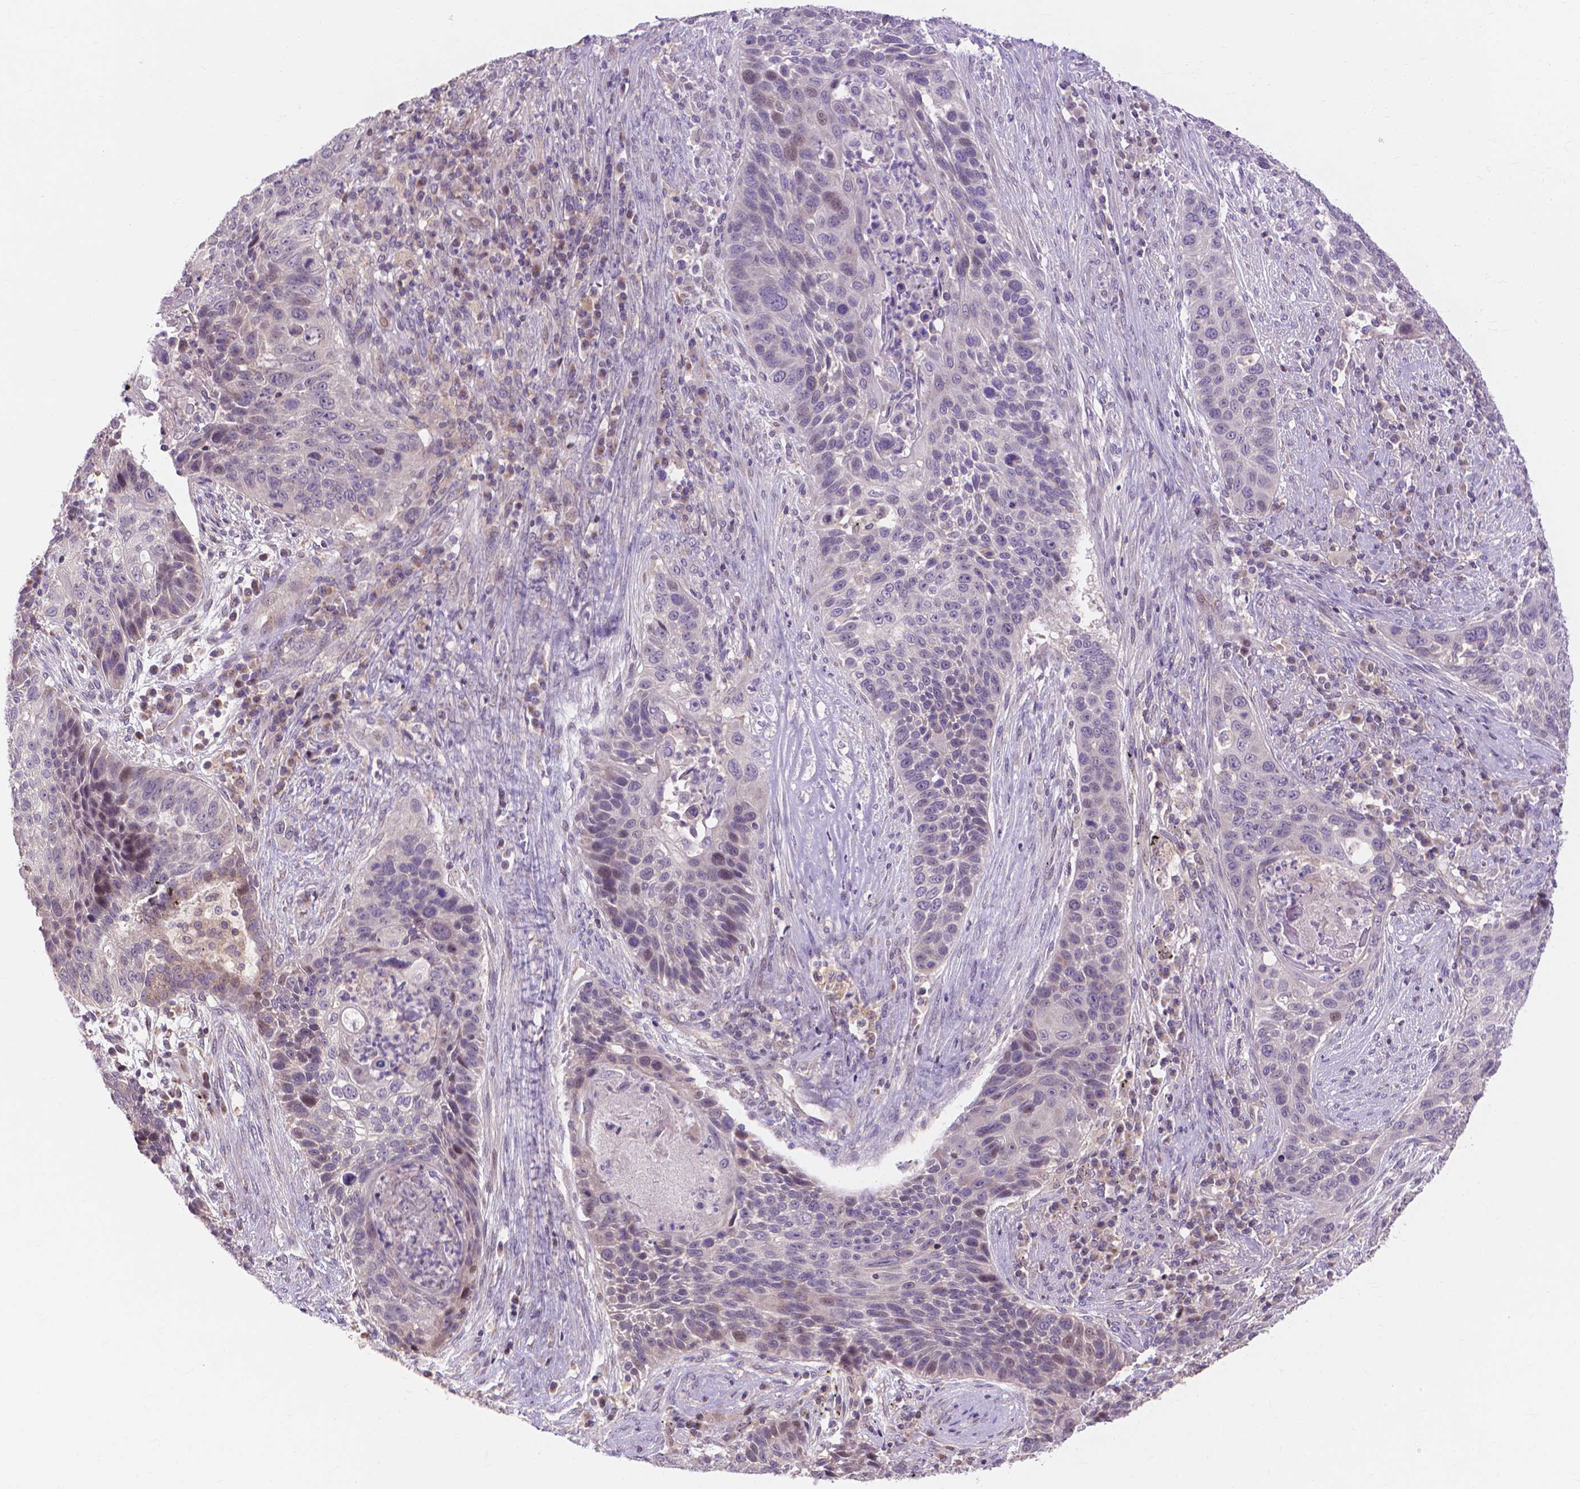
{"staining": {"intensity": "negative", "quantity": "none", "location": "none"}, "tissue": "lung cancer", "cell_type": "Tumor cells", "image_type": "cancer", "snomed": [{"axis": "morphology", "description": "Squamous cell carcinoma, NOS"}, {"axis": "morphology", "description": "Squamous cell carcinoma, metastatic, NOS"}, {"axis": "topography", "description": "Lung"}, {"axis": "topography", "description": "Pleura, NOS"}], "caption": "Tumor cells show no significant protein staining in lung cancer (metastatic squamous cell carcinoma).", "gene": "PRDM13", "patient": {"sex": "male", "age": 72}}